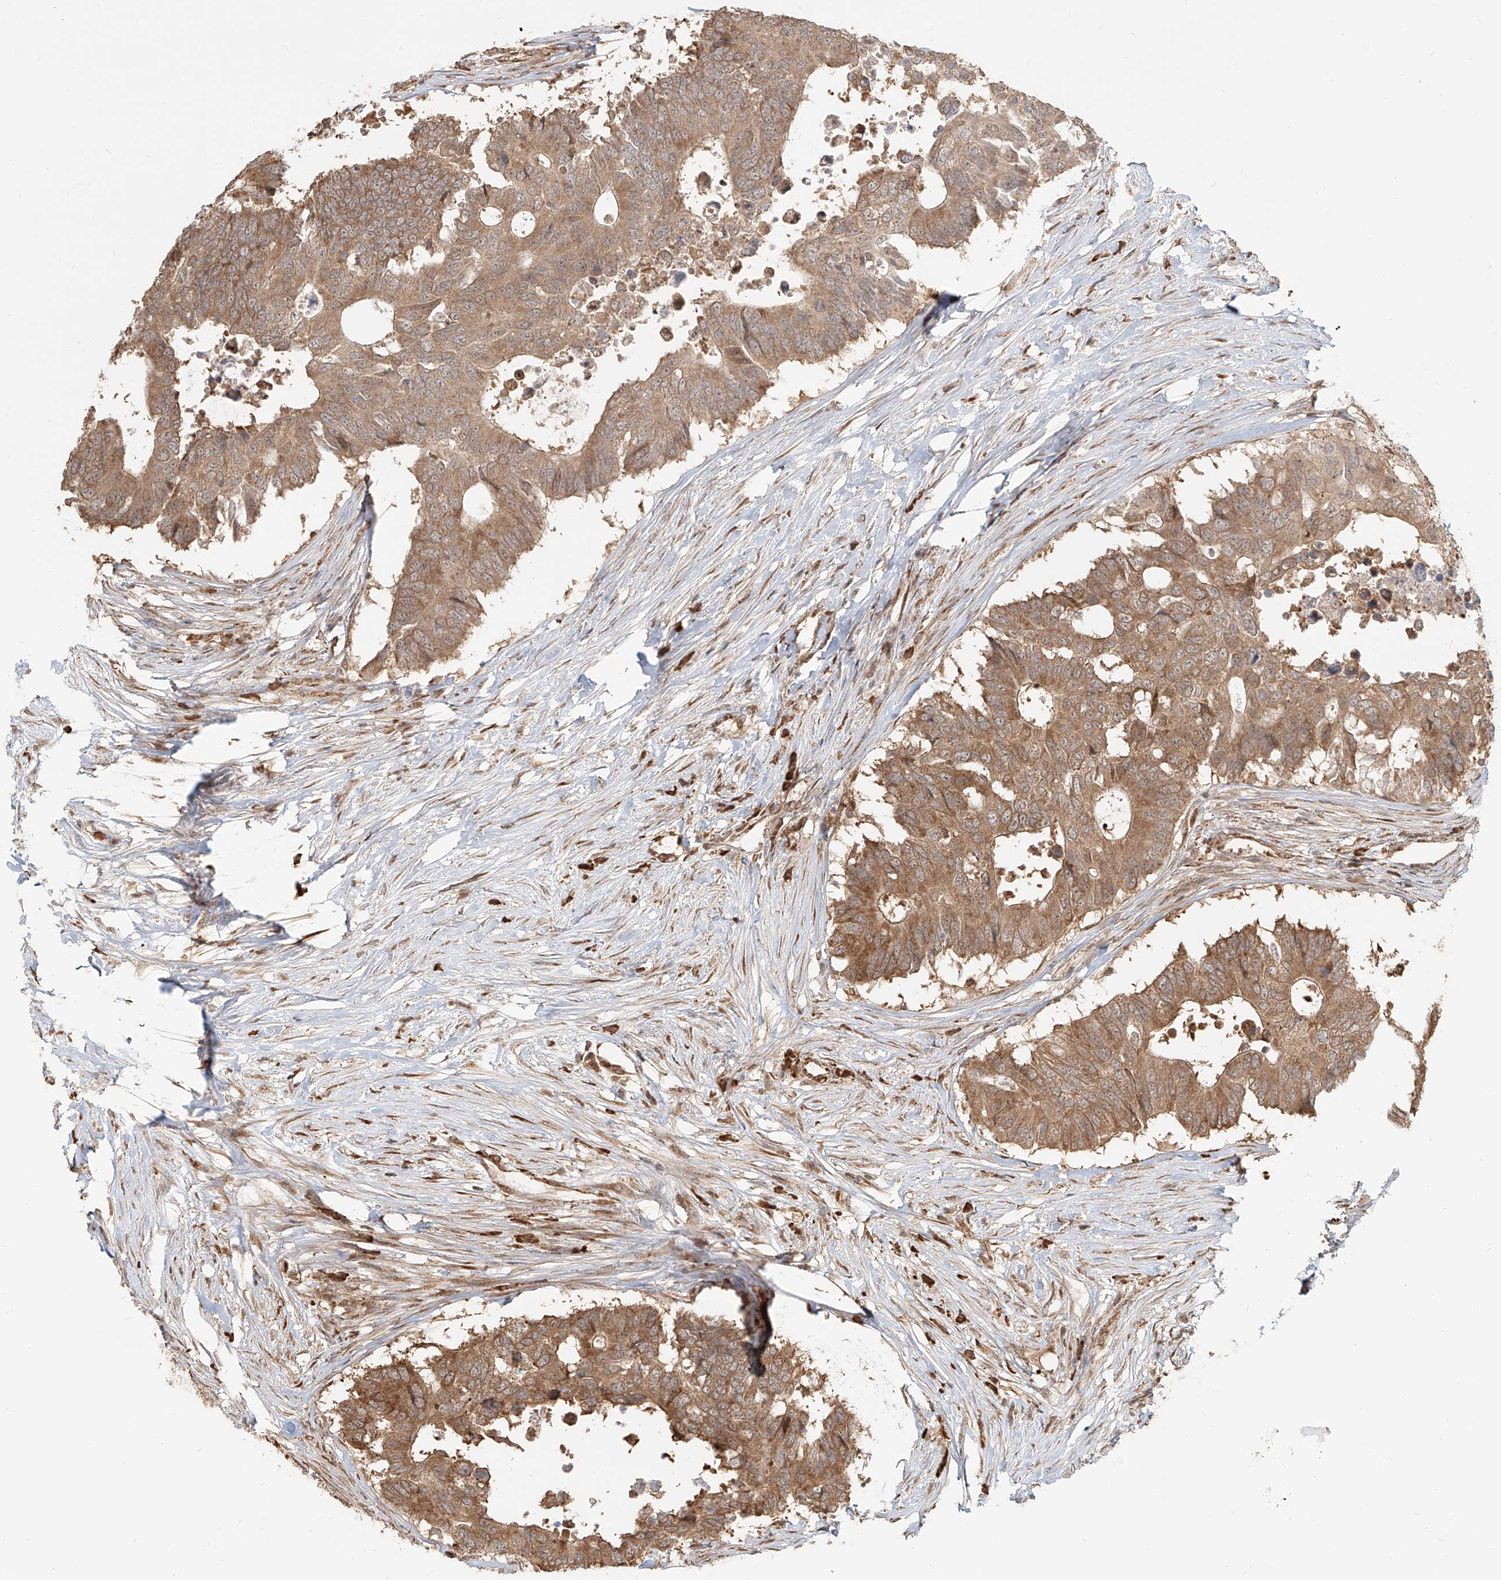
{"staining": {"intensity": "moderate", "quantity": ">75%", "location": "cytoplasmic/membranous"}, "tissue": "colorectal cancer", "cell_type": "Tumor cells", "image_type": "cancer", "snomed": [{"axis": "morphology", "description": "Adenocarcinoma, NOS"}, {"axis": "topography", "description": "Colon"}], "caption": "An image of adenocarcinoma (colorectal) stained for a protein exhibits moderate cytoplasmic/membranous brown staining in tumor cells.", "gene": "UBE2K", "patient": {"sex": "male", "age": 71}}